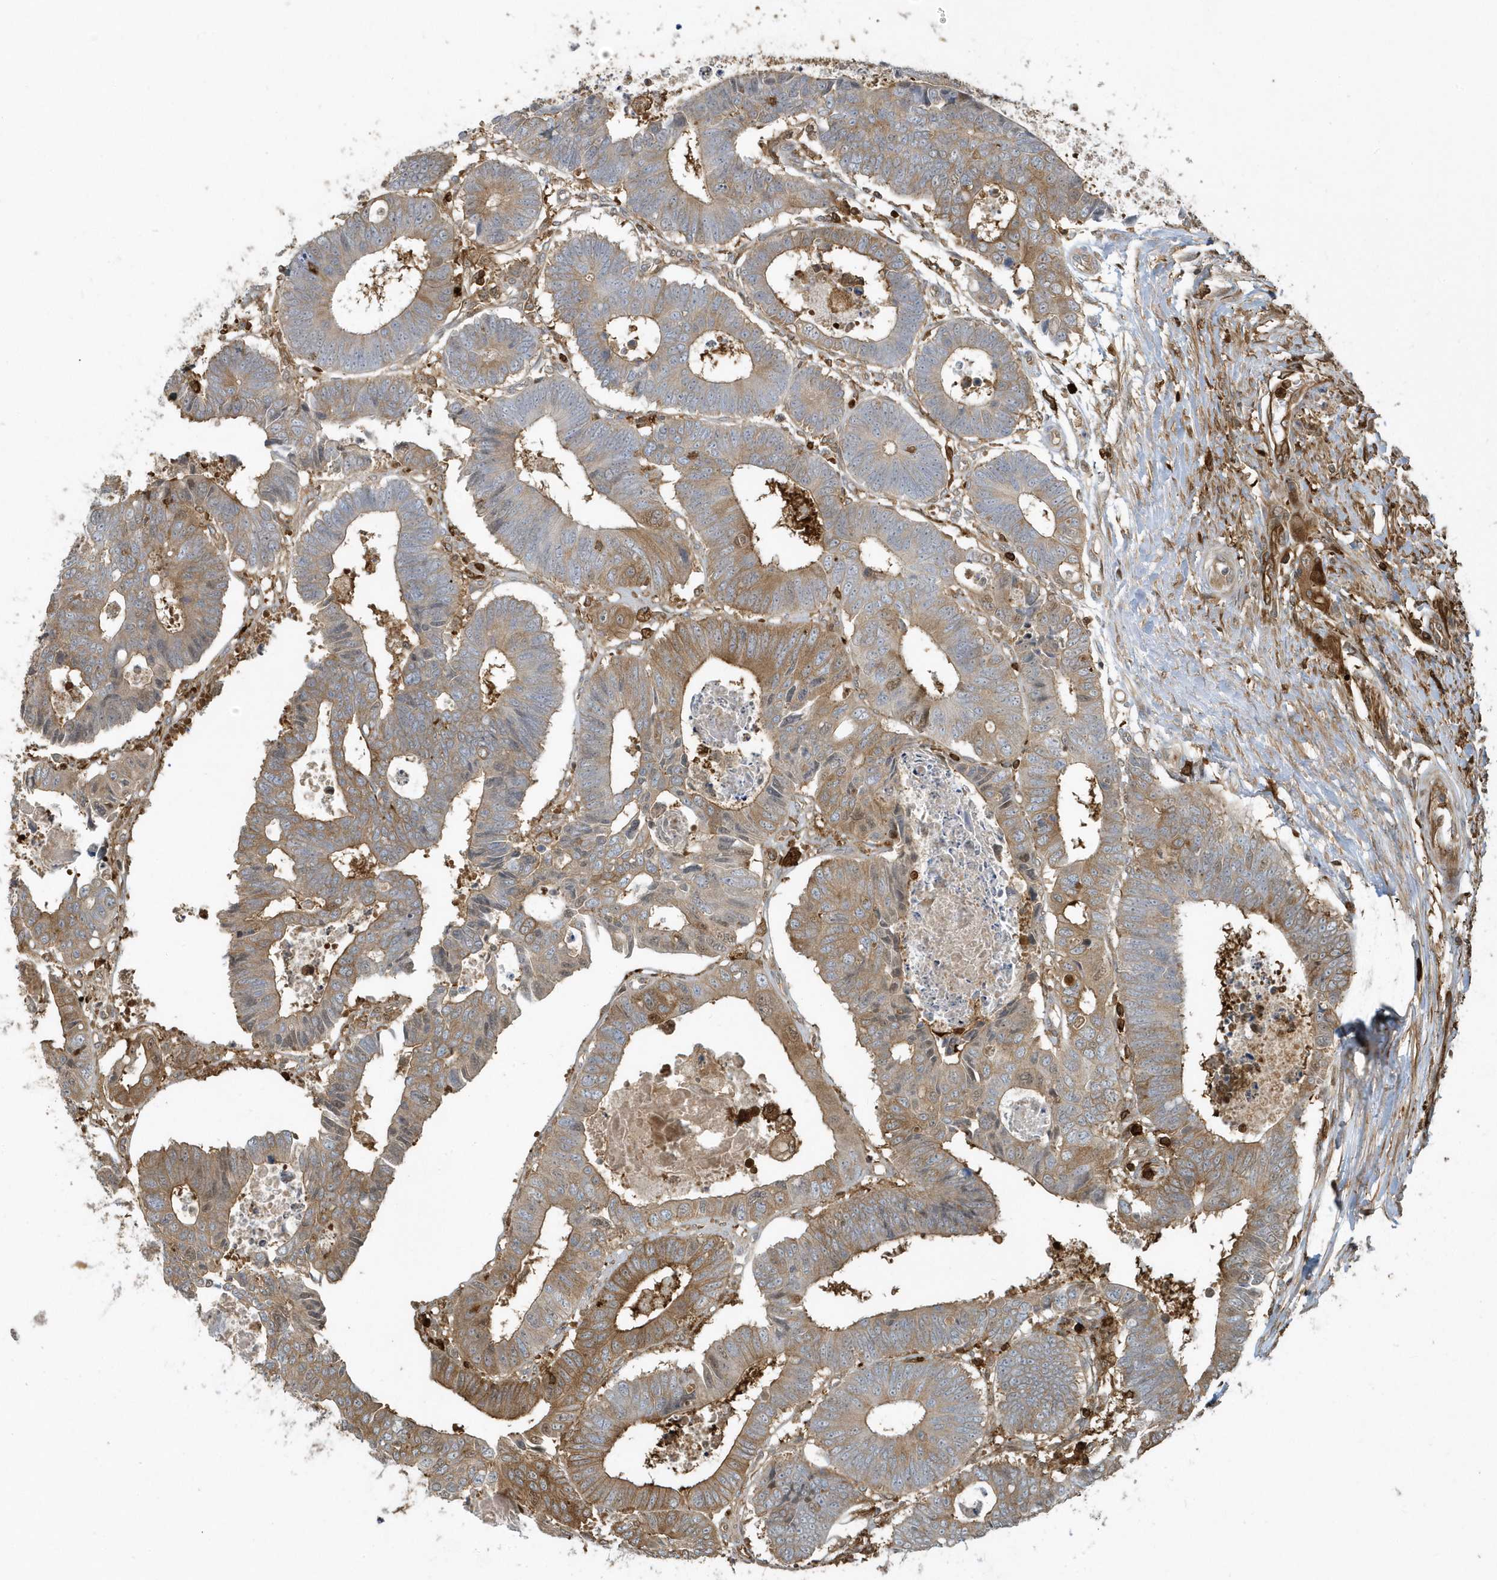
{"staining": {"intensity": "moderate", "quantity": ">75%", "location": "cytoplasmic/membranous"}, "tissue": "colorectal cancer", "cell_type": "Tumor cells", "image_type": "cancer", "snomed": [{"axis": "morphology", "description": "Adenocarcinoma, NOS"}, {"axis": "topography", "description": "Rectum"}], "caption": "Protein expression analysis of human colorectal cancer reveals moderate cytoplasmic/membranous expression in about >75% of tumor cells. (DAB (3,3'-diaminobenzidine) IHC, brown staining for protein, blue staining for nuclei).", "gene": "CLCN6", "patient": {"sex": "male", "age": 84}}